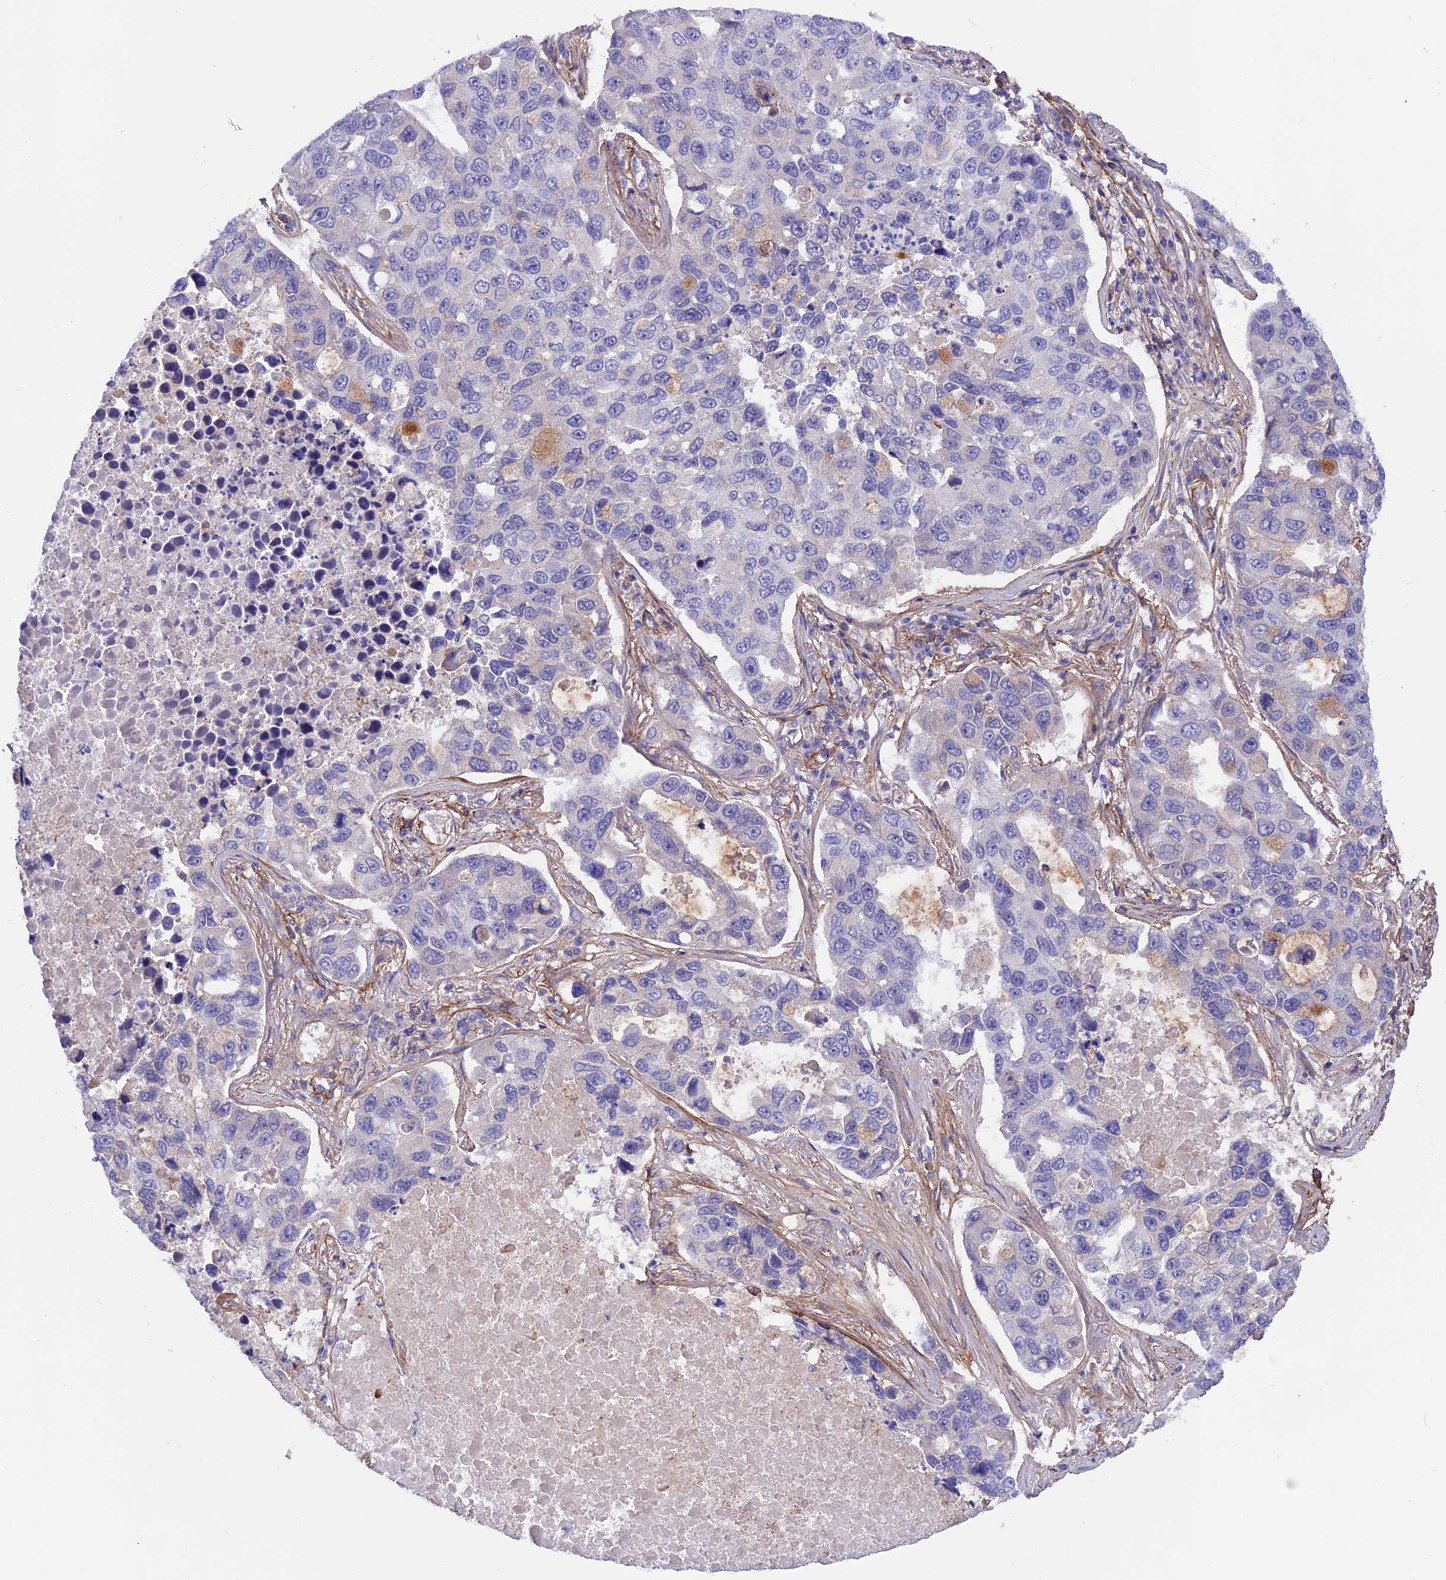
{"staining": {"intensity": "negative", "quantity": "none", "location": "none"}, "tissue": "lung cancer", "cell_type": "Tumor cells", "image_type": "cancer", "snomed": [{"axis": "morphology", "description": "Adenocarcinoma, NOS"}, {"axis": "topography", "description": "Lung"}], "caption": "Immunohistochemistry (IHC) photomicrograph of neoplastic tissue: human lung cancer stained with DAB (3,3'-diaminobenzidine) exhibits no significant protein positivity in tumor cells. The staining is performed using DAB (3,3'-diaminobenzidine) brown chromogen with nuclei counter-stained in using hematoxylin.", "gene": "COL4A3", "patient": {"sex": "male", "age": 64}}